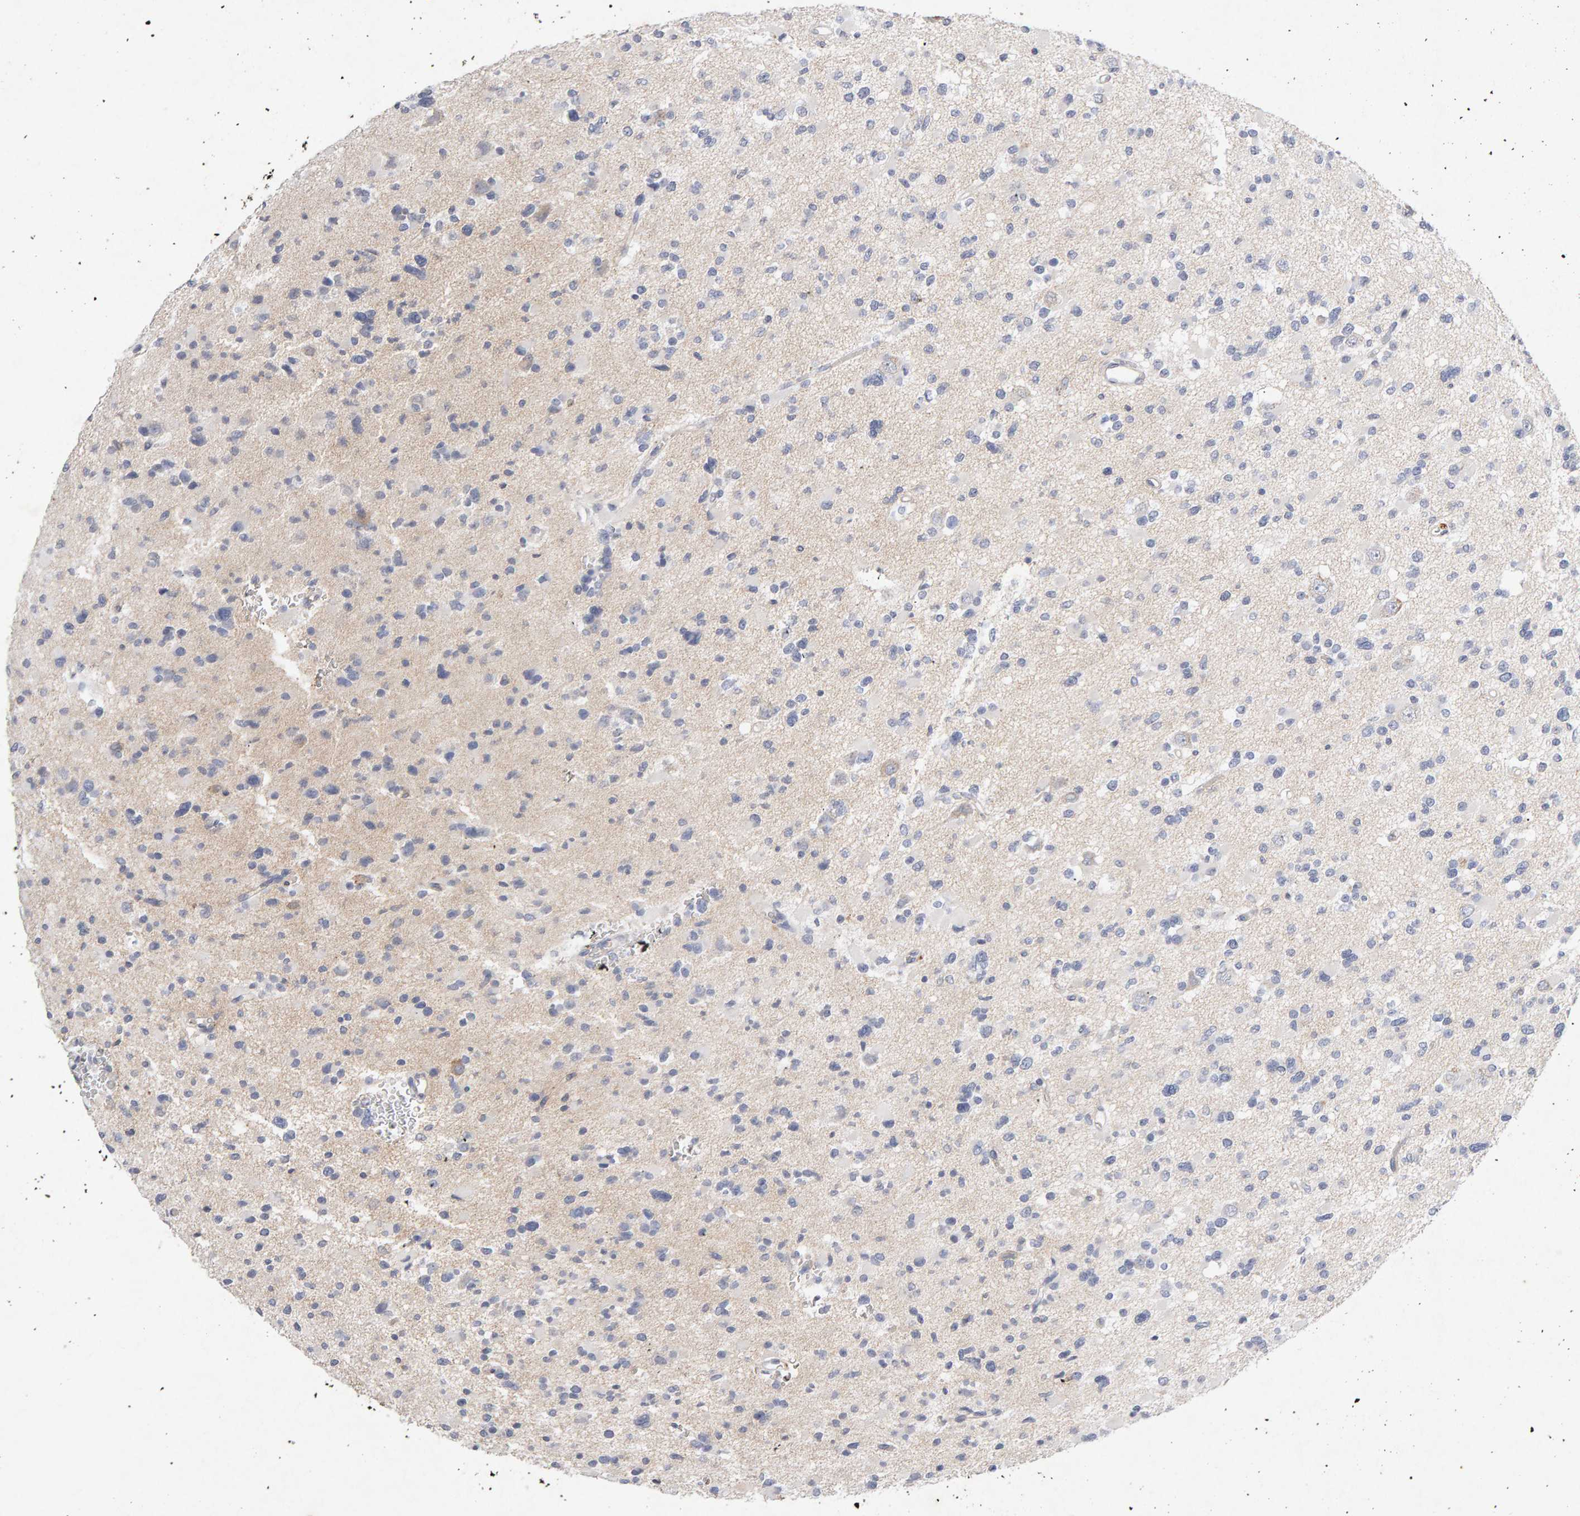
{"staining": {"intensity": "negative", "quantity": "none", "location": "none"}, "tissue": "glioma", "cell_type": "Tumor cells", "image_type": "cancer", "snomed": [{"axis": "morphology", "description": "Glioma, malignant, Low grade"}, {"axis": "topography", "description": "Brain"}], "caption": "Malignant glioma (low-grade) was stained to show a protein in brown. There is no significant positivity in tumor cells.", "gene": "PTPRM", "patient": {"sex": "female", "age": 22}}